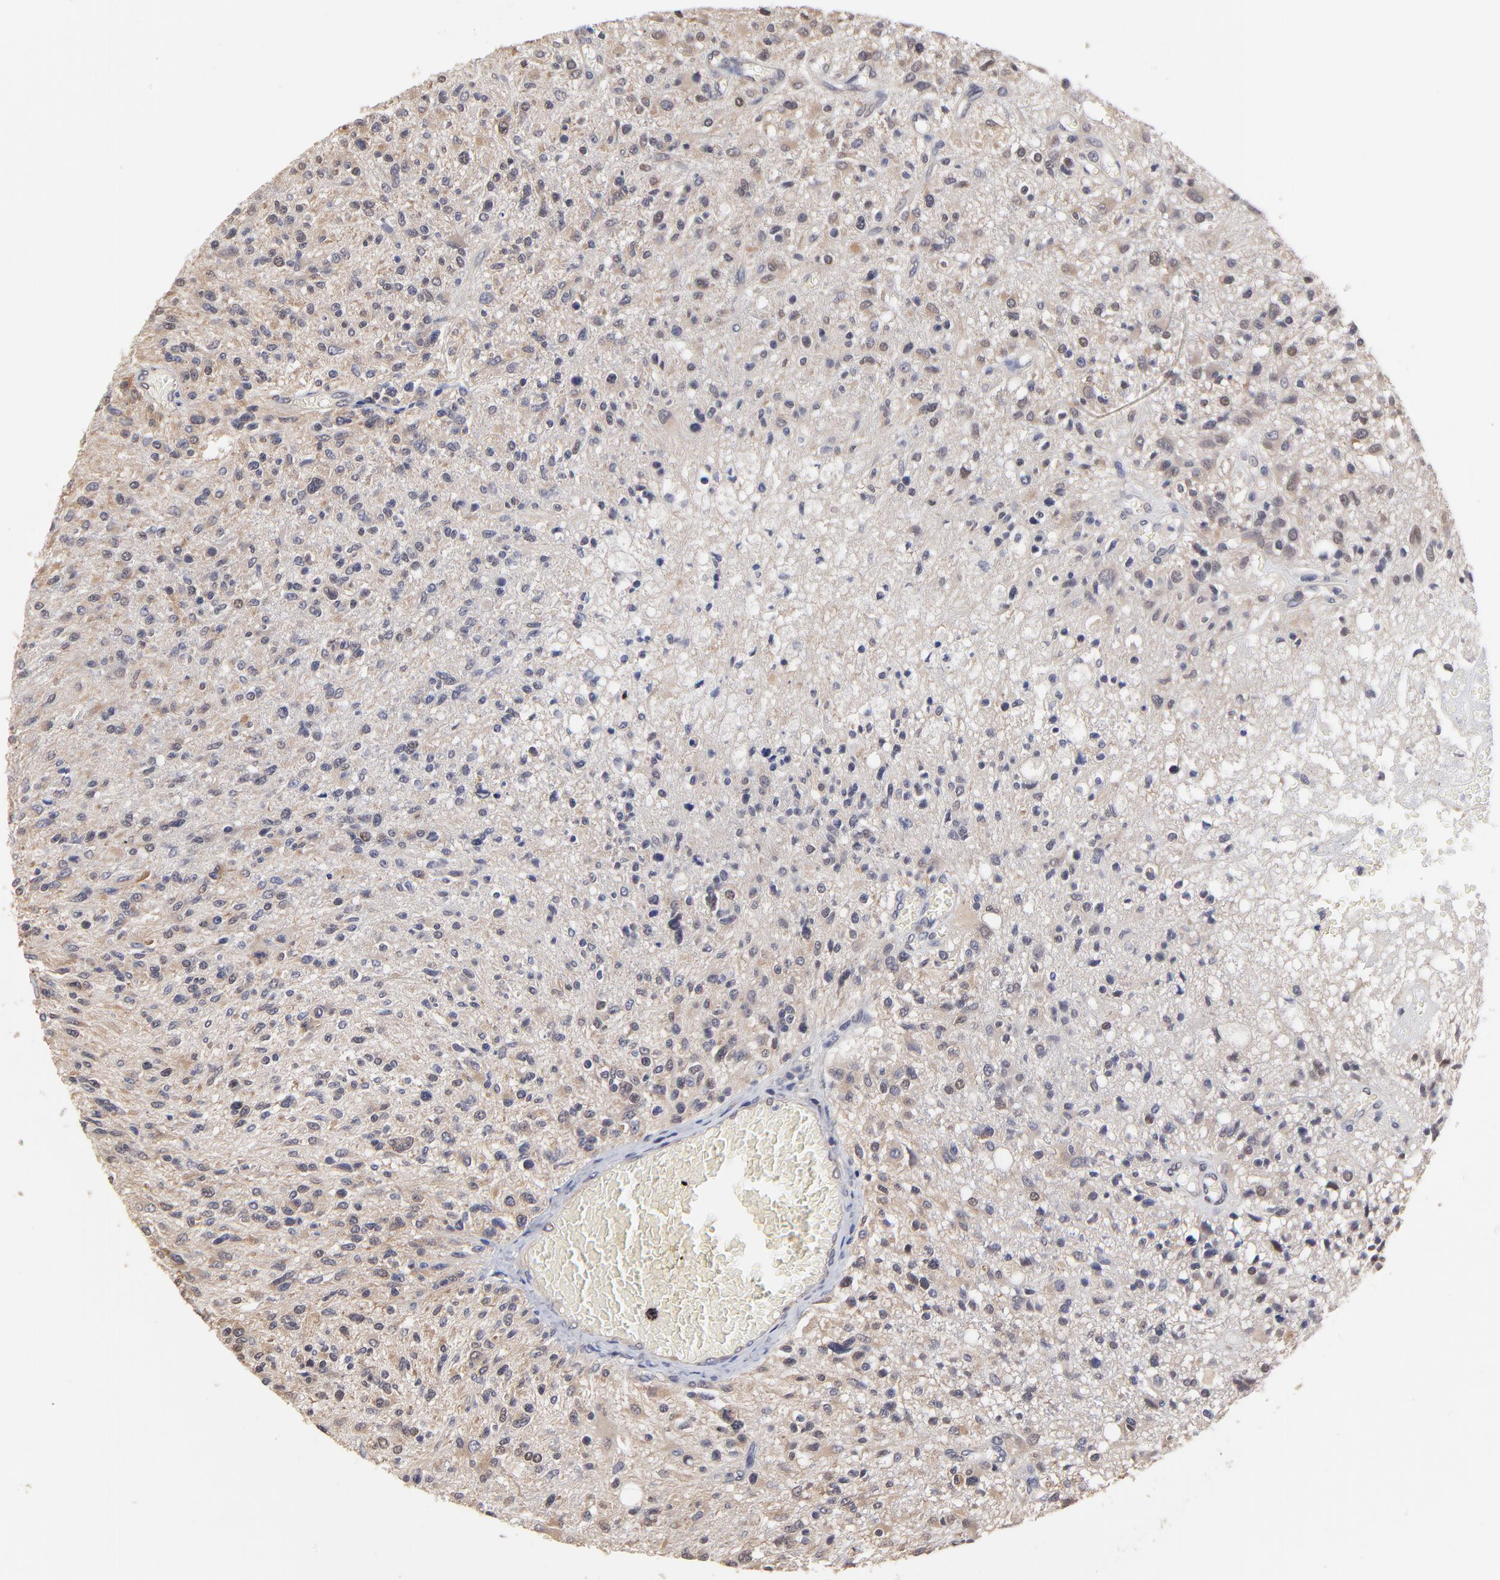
{"staining": {"intensity": "weak", "quantity": "<25%", "location": "cytoplasmic/membranous"}, "tissue": "glioma", "cell_type": "Tumor cells", "image_type": "cancer", "snomed": [{"axis": "morphology", "description": "Glioma, malignant, High grade"}, {"axis": "topography", "description": "Cerebral cortex"}], "caption": "Immunohistochemistry (IHC) image of glioma stained for a protein (brown), which displays no expression in tumor cells. The staining was performed using DAB to visualize the protein expression in brown, while the nuclei were stained in blue with hematoxylin (Magnification: 20x).", "gene": "CCT2", "patient": {"sex": "male", "age": 76}}